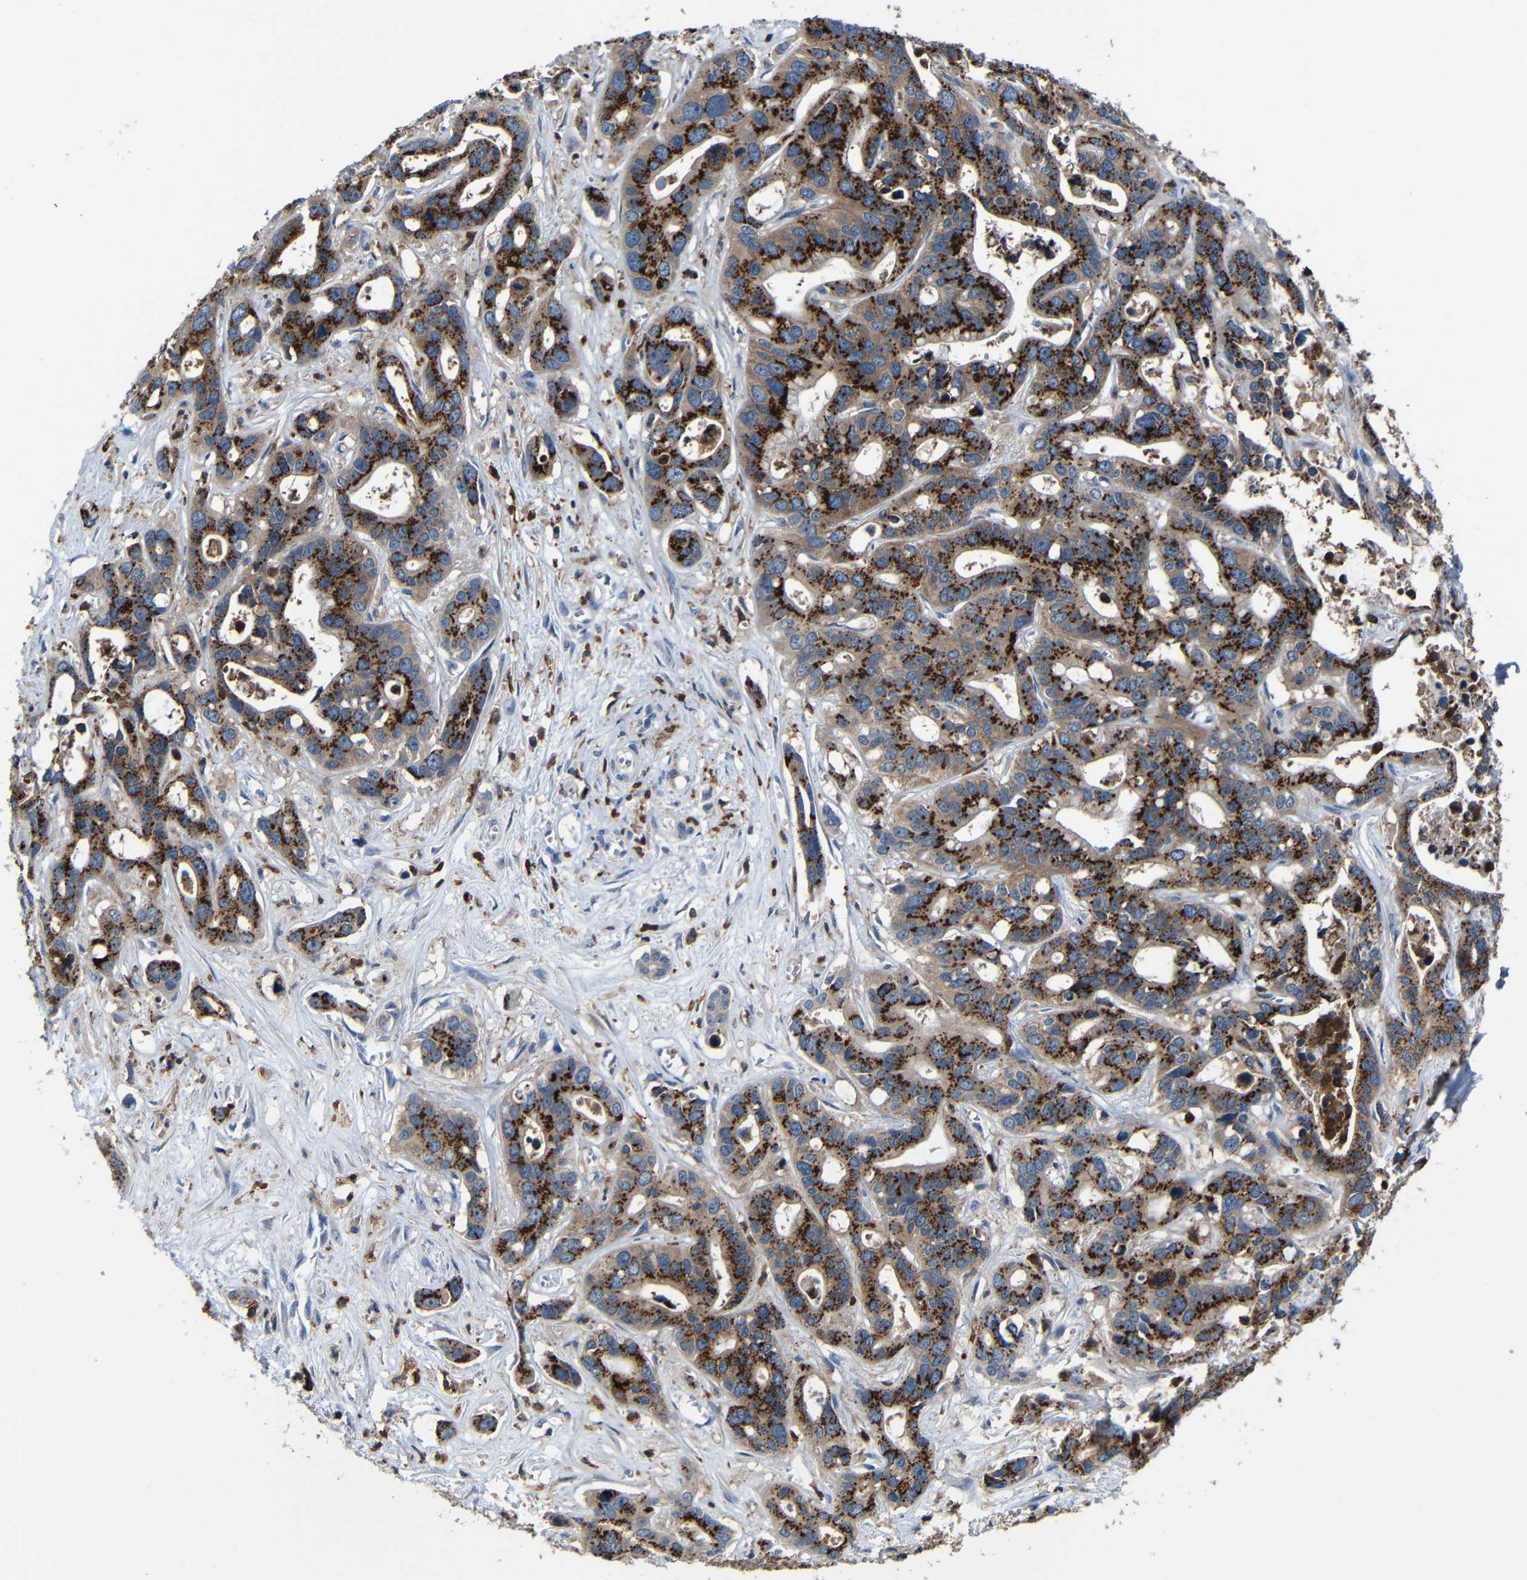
{"staining": {"intensity": "strong", "quantity": ">75%", "location": "cytoplasmic/membranous"}, "tissue": "liver cancer", "cell_type": "Tumor cells", "image_type": "cancer", "snomed": [{"axis": "morphology", "description": "Cholangiocarcinoma"}, {"axis": "topography", "description": "Liver"}], "caption": "Human liver cancer stained for a protein (brown) demonstrates strong cytoplasmic/membranous positive positivity in about >75% of tumor cells.", "gene": "P2RY12", "patient": {"sex": "female", "age": 65}}